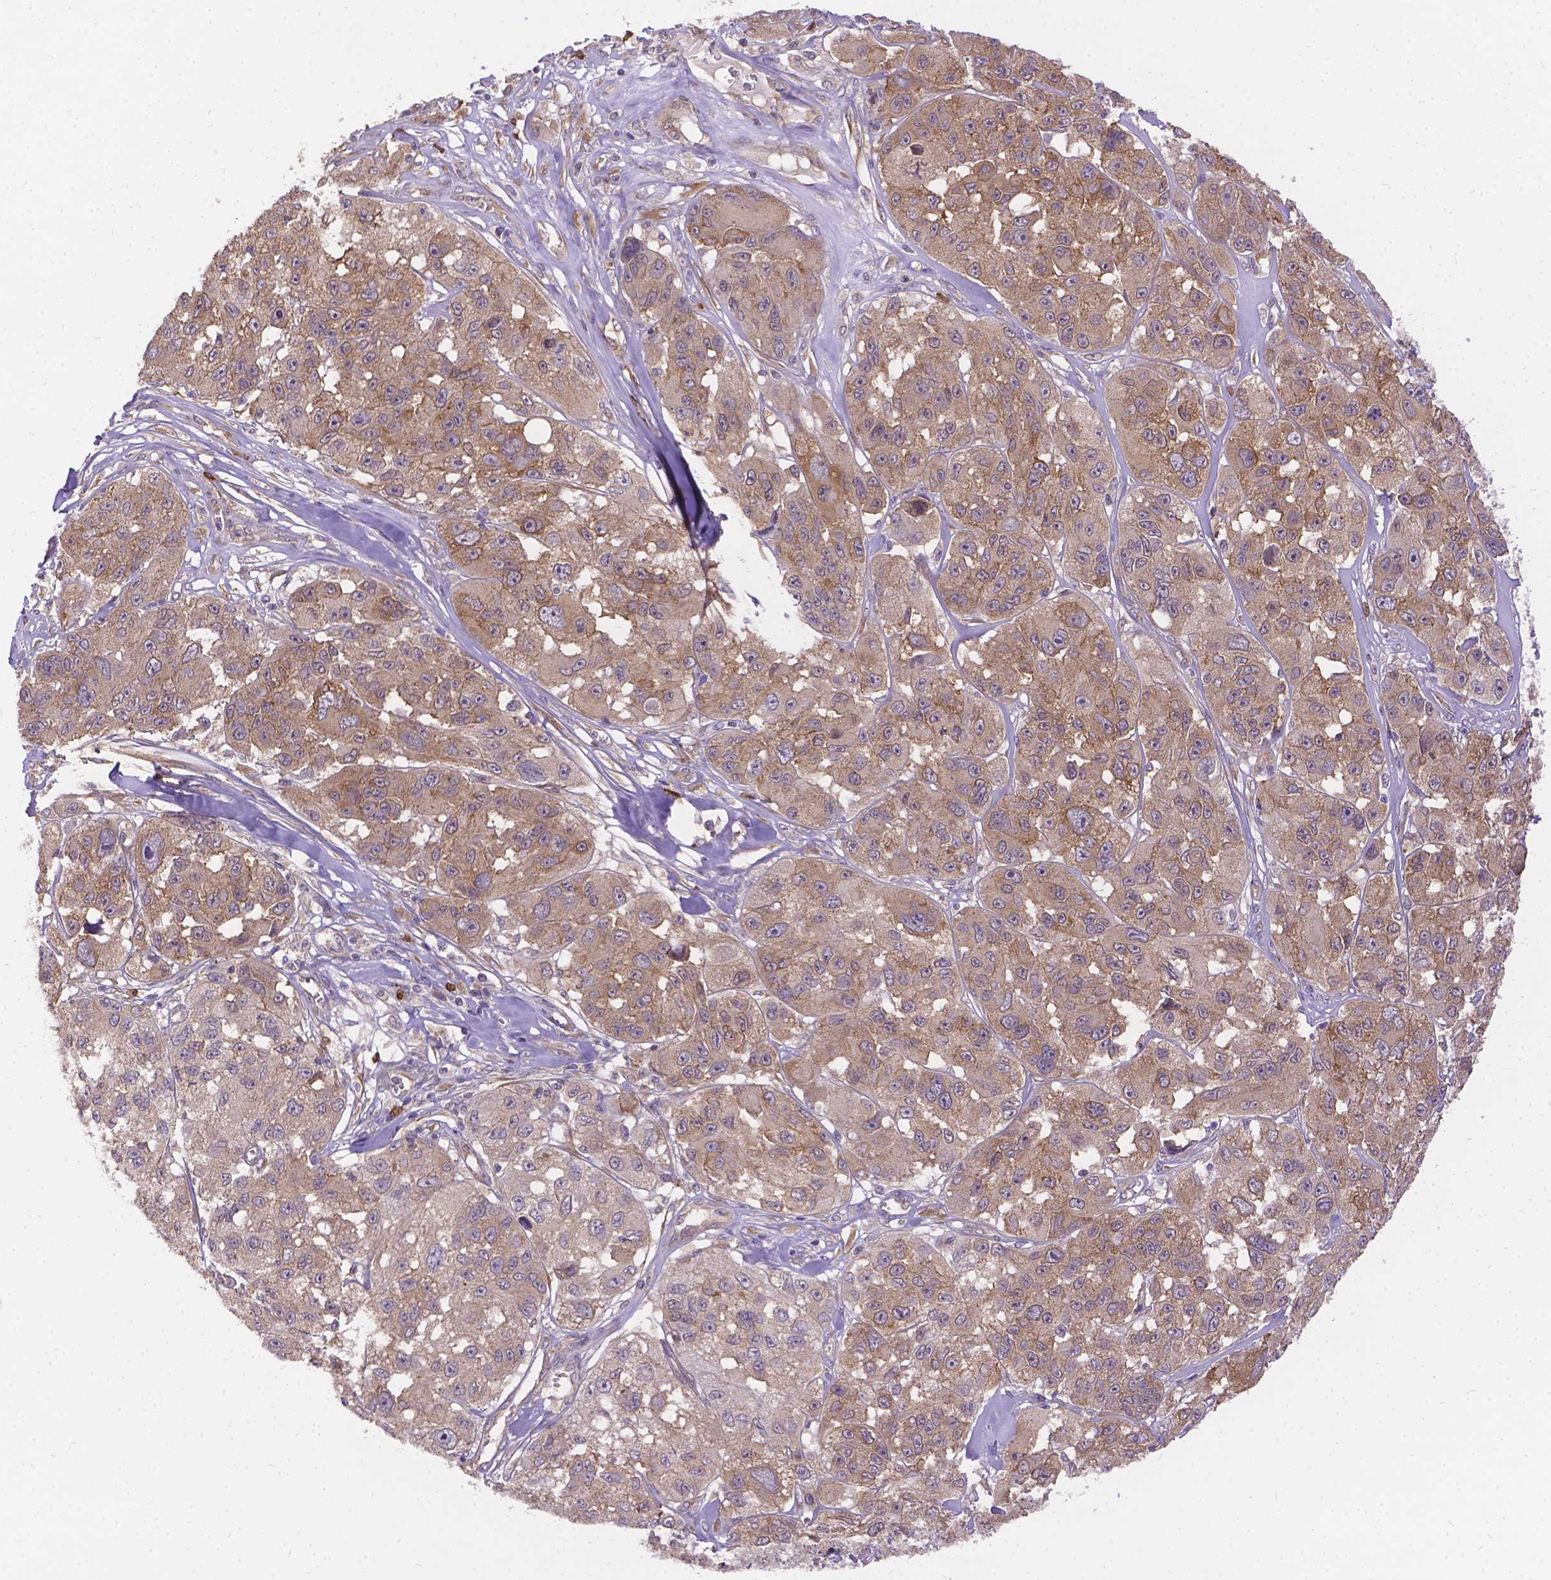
{"staining": {"intensity": "weak", "quantity": ">75%", "location": "cytoplasmic/membranous"}, "tissue": "melanoma", "cell_type": "Tumor cells", "image_type": "cancer", "snomed": [{"axis": "morphology", "description": "Malignant melanoma, NOS"}, {"axis": "topography", "description": "Skin"}], "caption": "A micrograph of human malignant melanoma stained for a protein reveals weak cytoplasmic/membranous brown staining in tumor cells. Nuclei are stained in blue.", "gene": "DENND6A", "patient": {"sex": "female", "age": 66}}